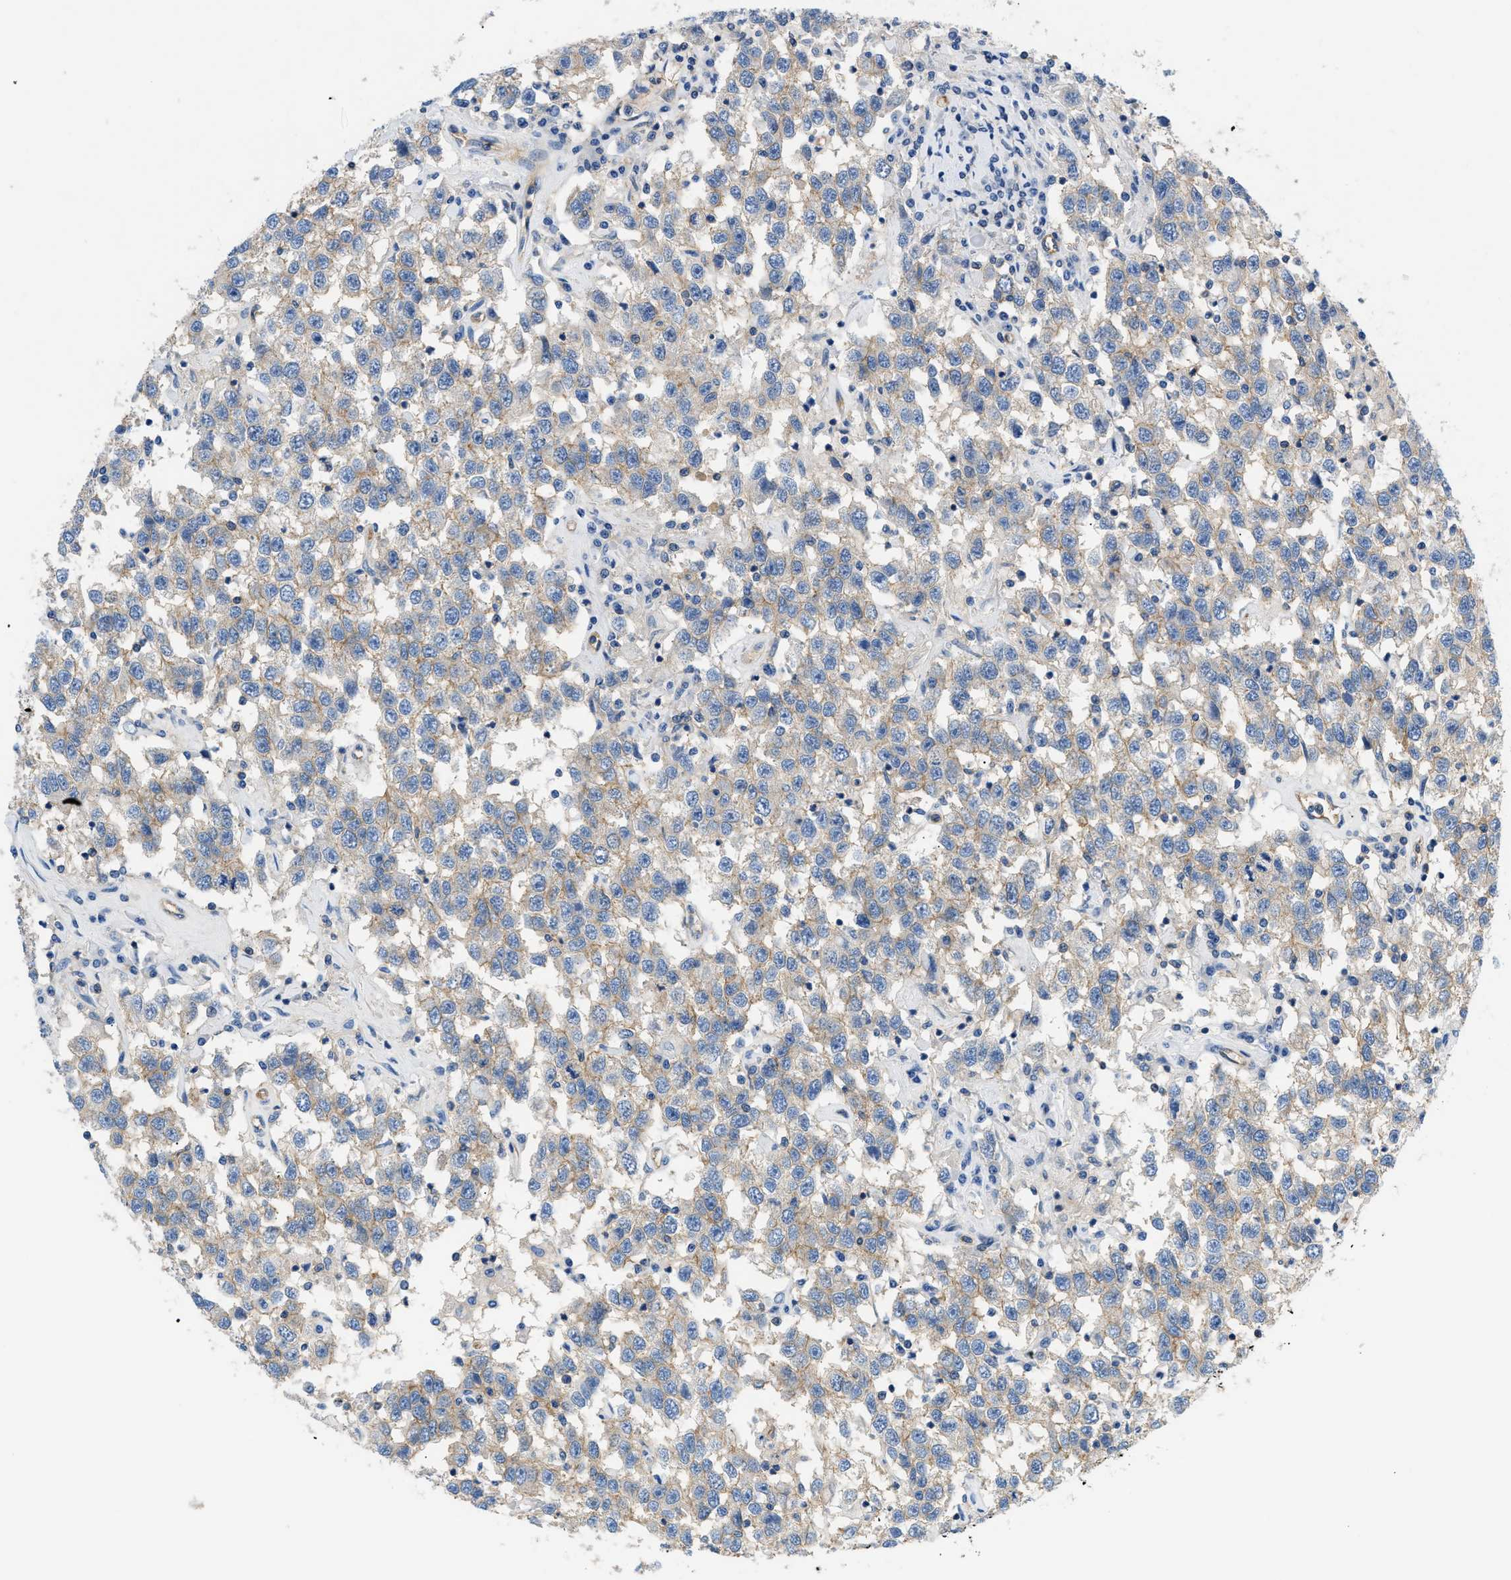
{"staining": {"intensity": "weak", "quantity": ">75%", "location": "cytoplasmic/membranous"}, "tissue": "testis cancer", "cell_type": "Tumor cells", "image_type": "cancer", "snomed": [{"axis": "morphology", "description": "Seminoma, NOS"}, {"axis": "topography", "description": "Testis"}], "caption": "Testis cancer stained with IHC shows weak cytoplasmic/membranous staining in about >75% of tumor cells.", "gene": "ORAI1", "patient": {"sex": "male", "age": 41}}